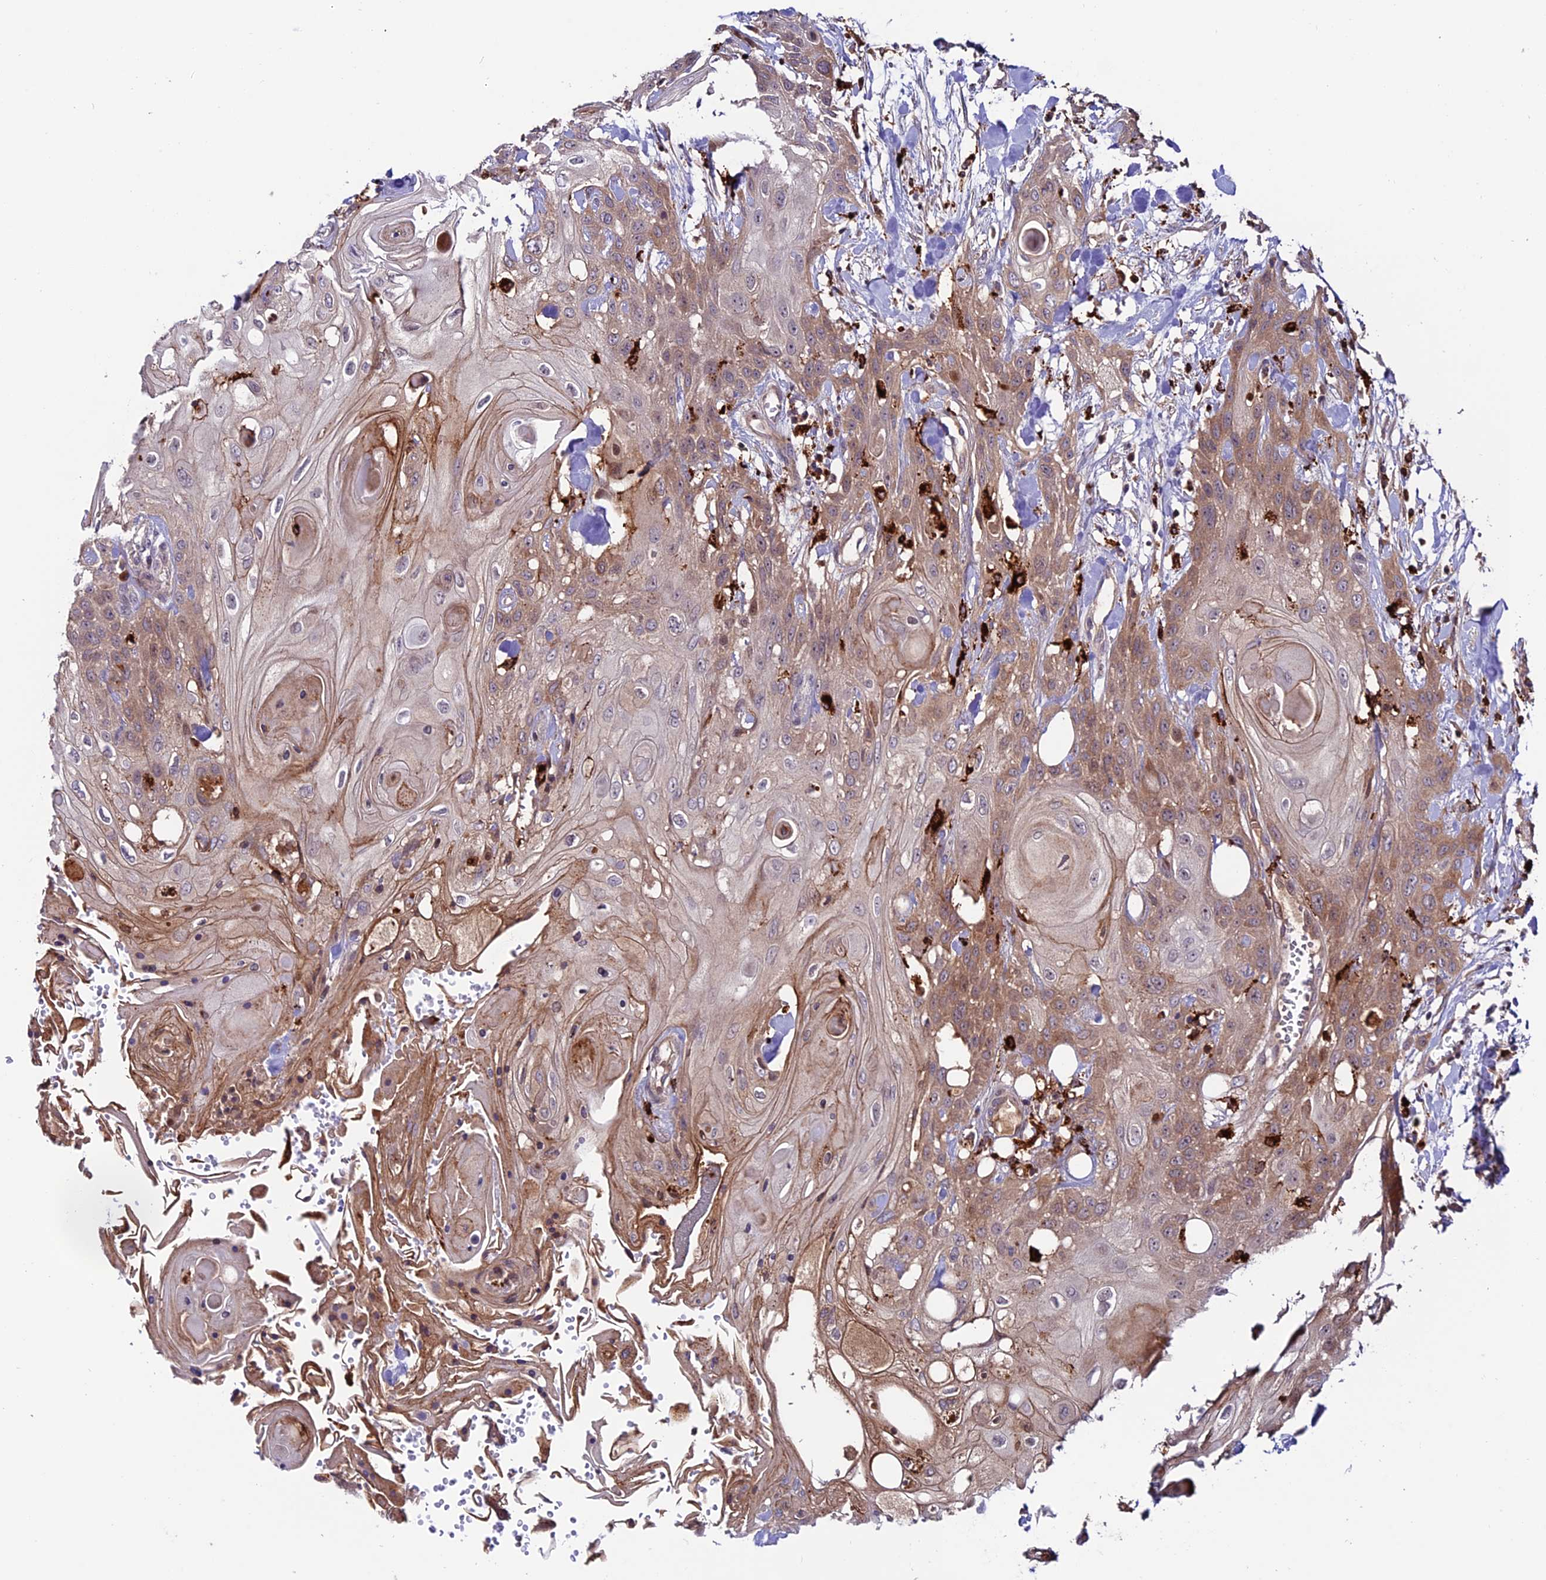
{"staining": {"intensity": "weak", "quantity": "25%-75%", "location": "cytoplasmic/membranous"}, "tissue": "head and neck cancer", "cell_type": "Tumor cells", "image_type": "cancer", "snomed": [{"axis": "morphology", "description": "Squamous cell carcinoma, NOS"}, {"axis": "topography", "description": "Head-Neck"}], "caption": "Human head and neck cancer (squamous cell carcinoma) stained with a brown dye demonstrates weak cytoplasmic/membranous positive expression in about 25%-75% of tumor cells.", "gene": "ARHGEF18", "patient": {"sex": "female", "age": 43}}